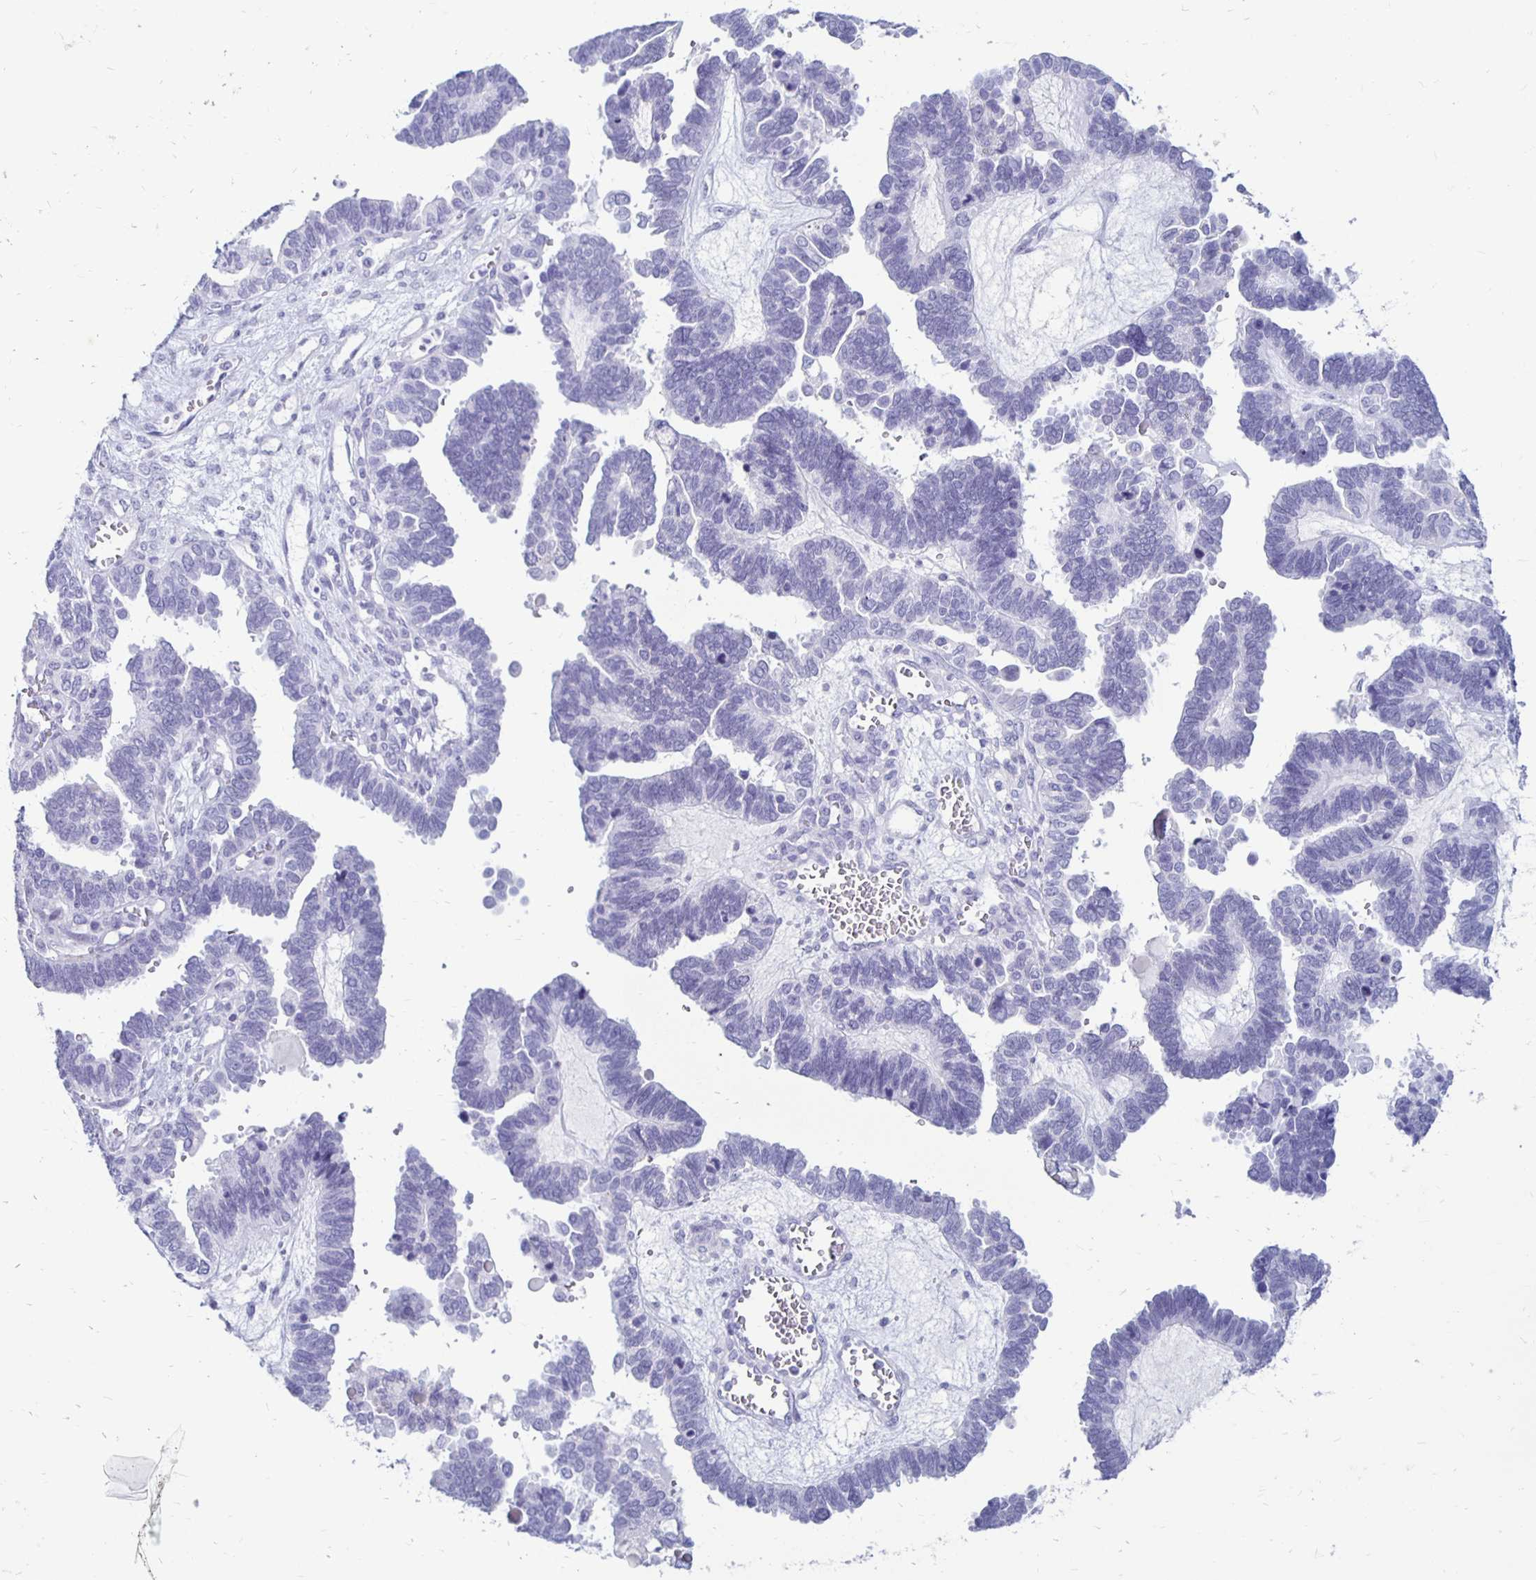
{"staining": {"intensity": "negative", "quantity": "none", "location": "none"}, "tissue": "ovarian cancer", "cell_type": "Tumor cells", "image_type": "cancer", "snomed": [{"axis": "morphology", "description": "Cystadenocarcinoma, serous, NOS"}, {"axis": "topography", "description": "Ovary"}], "caption": "Immunohistochemical staining of human ovarian serous cystadenocarcinoma shows no significant positivity in tumor cells.", "gene": "RYR1", "patient": {"sex": "female", "age": 51}}